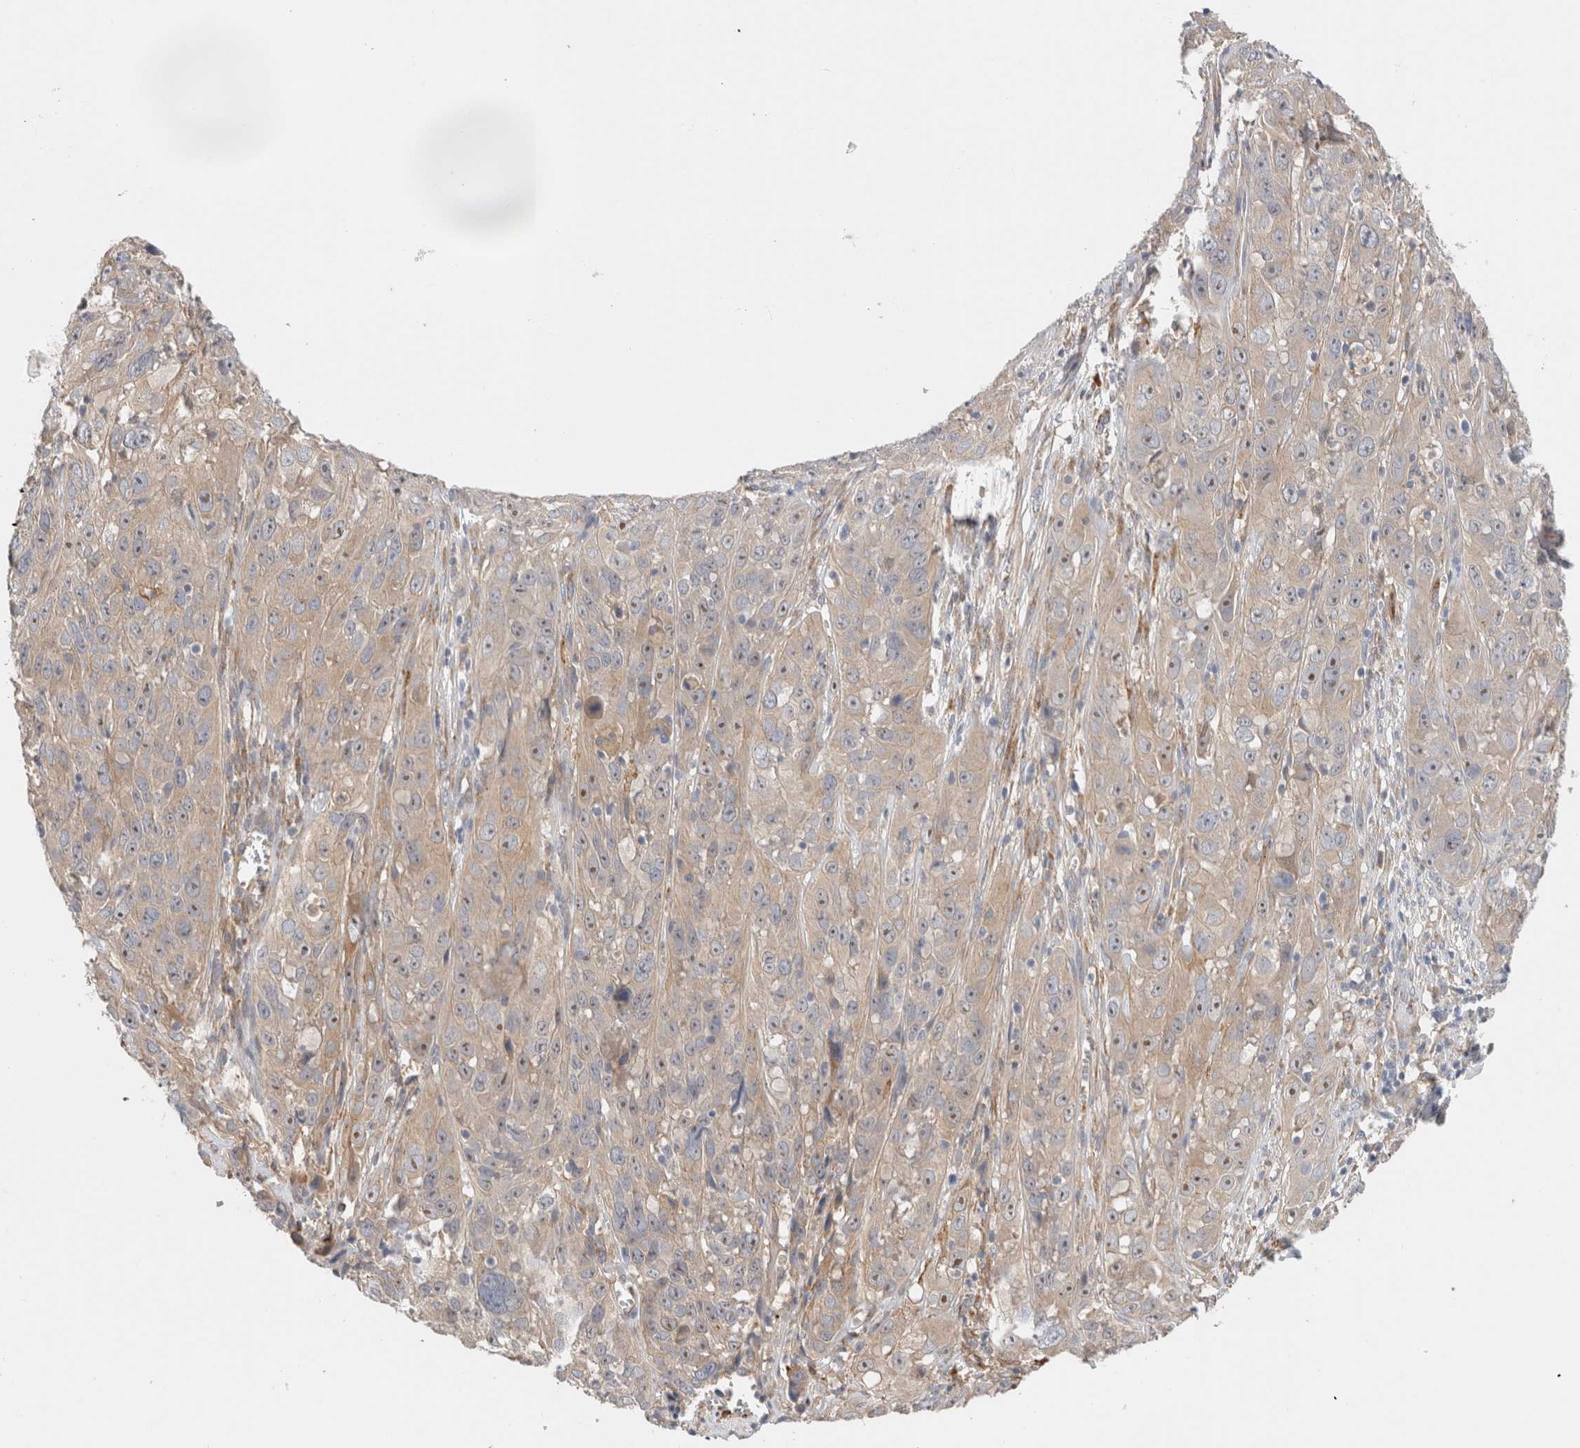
{"staining": {"intensity": "moderate", "quantity": "25%-75%", "location": "nuclear"}, "tissue": "cervical cancer", "cell_type": "Tumor cells", "image_type": "cancer", "snomed": [{"axis": "morphology", "description": "Squamous cell carcinoma, NOS"}, {"axis": "topography", "description": "Cervix"}], "caption": "Immunohistochemistry staining of cervical cancer (squamous cell carcinoma), which exhibits medium levels of moderate nuclear staining in approximately 25%-75% of tumor cells indicating moderate nuclear protein staining. The staining was performed using DAB (3,3'-diaminobenzidine) (brown) for protein detection and nuclei were counterstained in hematoxylin (blue).", "gene": "SGK3", "patient": {"sex": "female", "age": 32}}